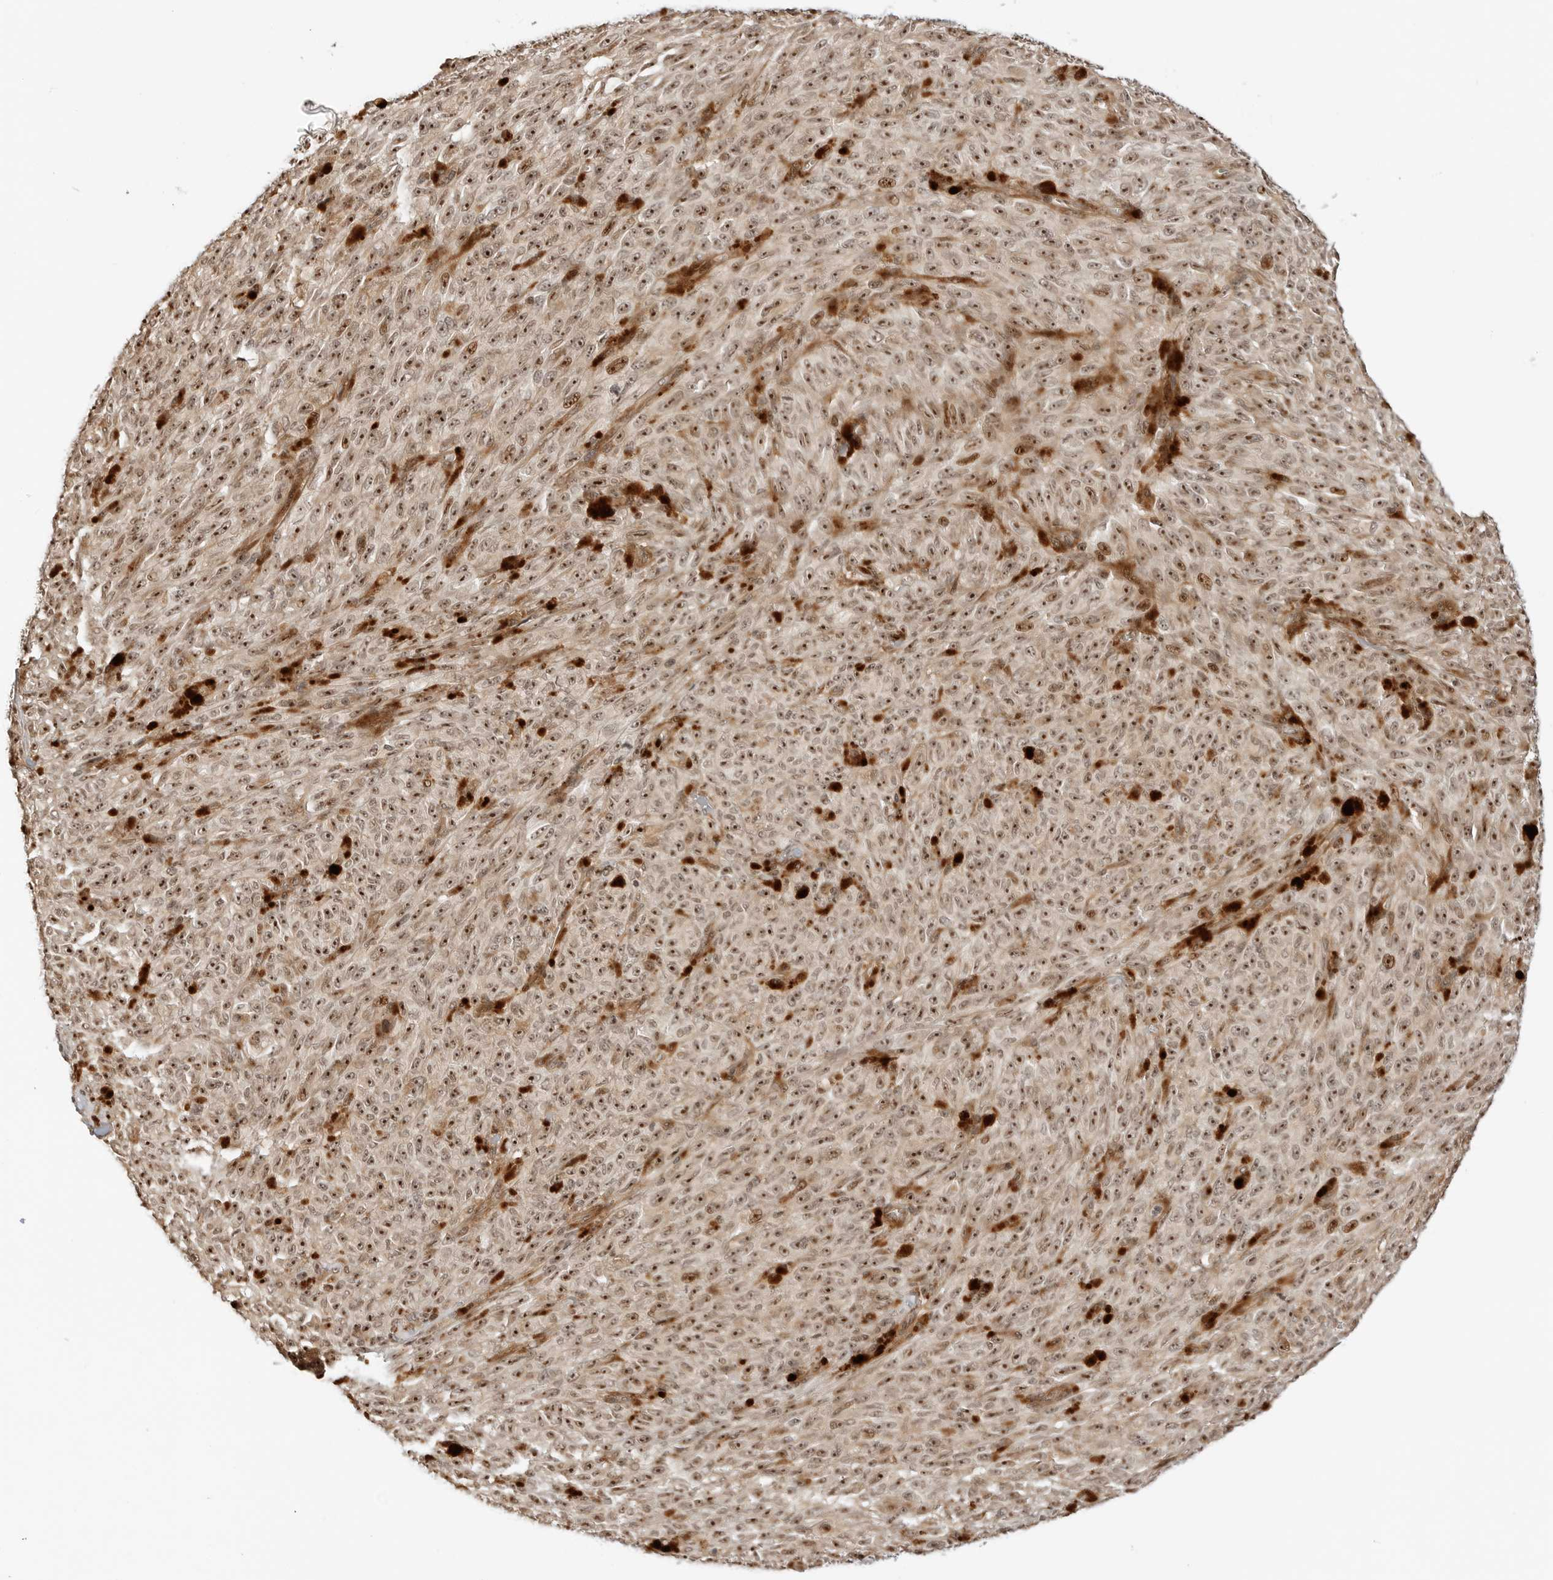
{"staining": {"intensity": "strong", "quantity": ">75%", "location": "nuclear"}, "tissue": "melanoma", "cell_type": "Tumor cells", "image_type": "cancer", "snomed": [{"axis": "morphology", "description": "Malignant melanoma, NOS"}, {"axis": "topography", "description": "Skin"}], "caption": "Protein expression analysis of human malignant melanoma reveals strong nuclear staining in approximately >75% of tumor cells.", "gene": "GEM", "patient": {"sex": "female", "age": 82}}